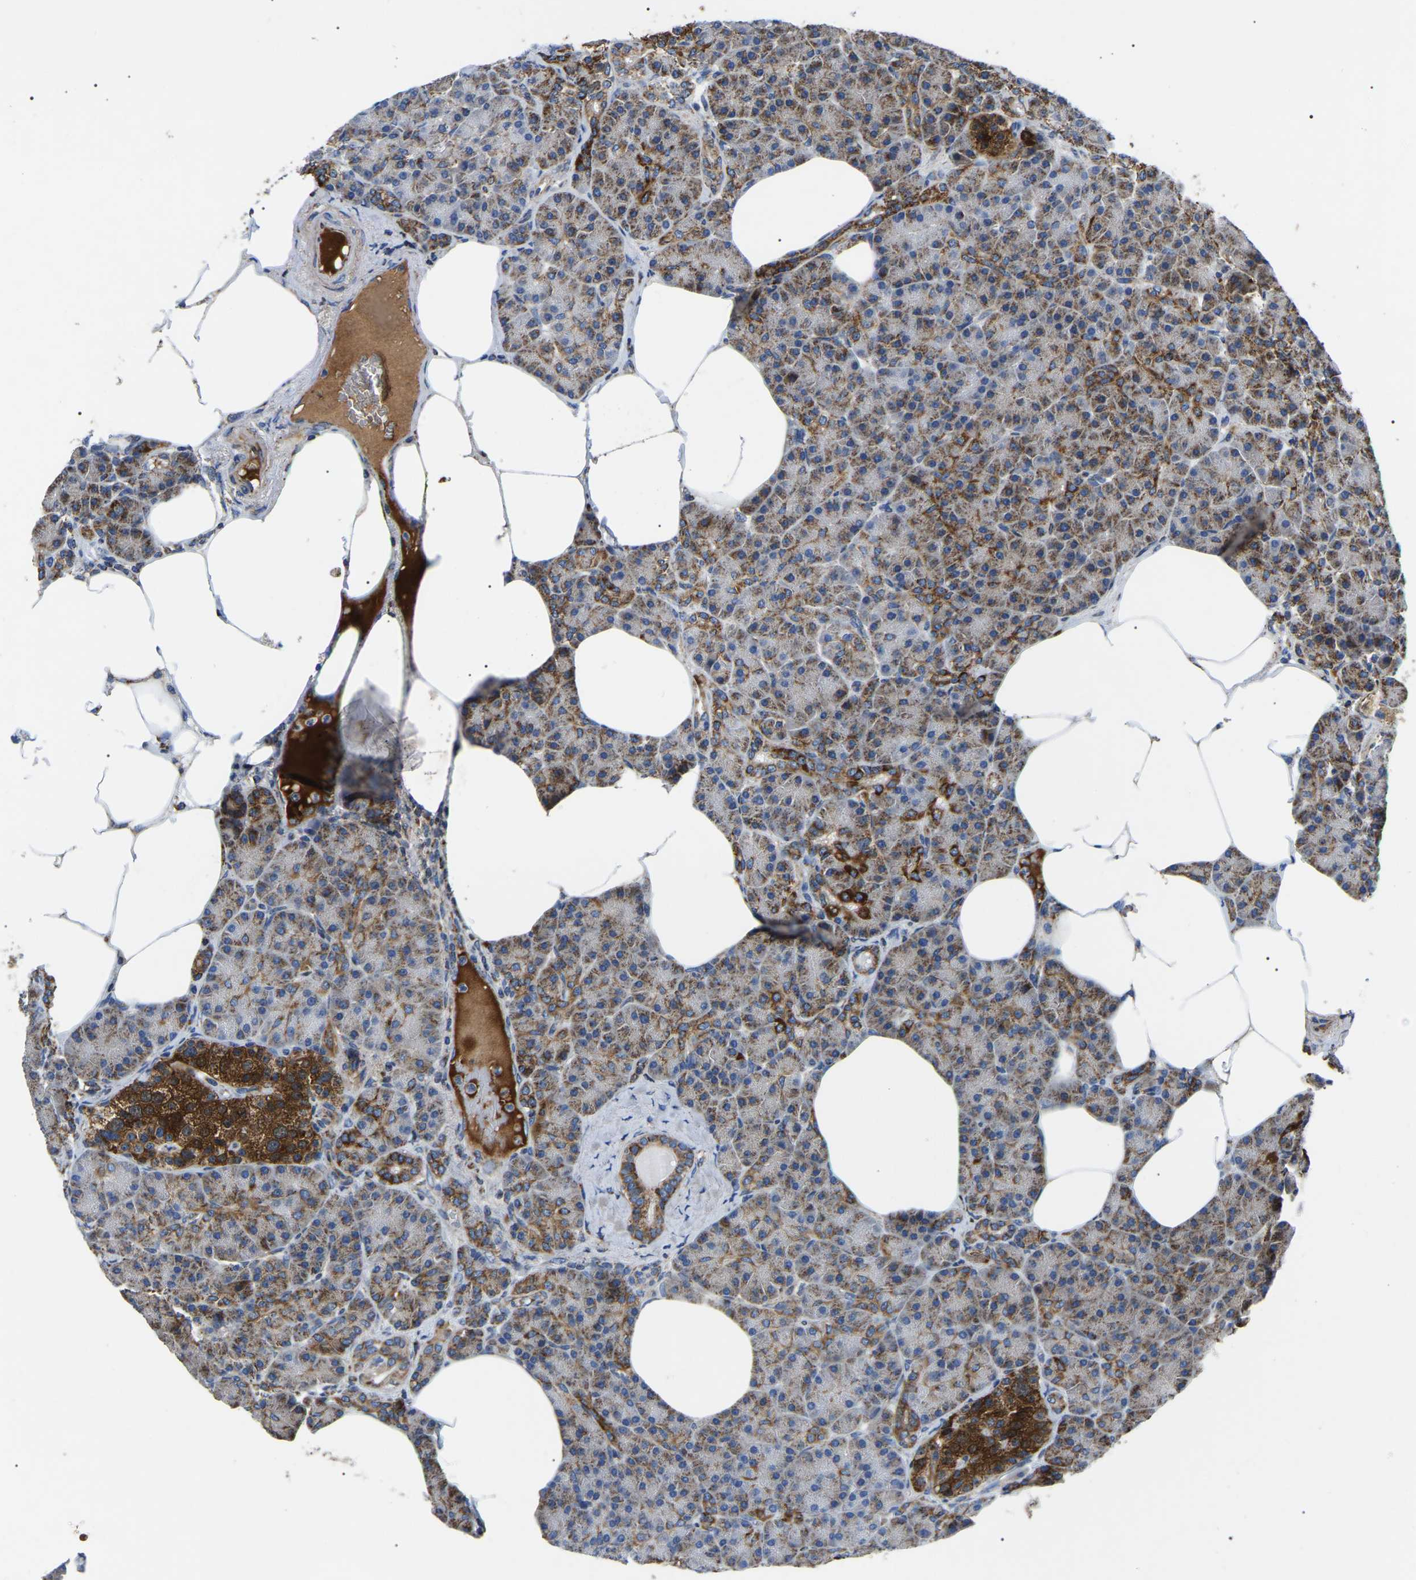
{"staining": {"intensity": "moderate", "quantity": ">75%", "location": "cytoplasmic/membranous"}, "tissue": "pancreas", "cell_type": "Exocrine glandular cells", "image_type": "normal", "snomed": [{"axis": "morphology", "description": "Normal tissue, NOS"}, {"axis": "topography", "description": "Pancreas"}], "caption": "High-power microscopy captured an immunohistochemistry micrograph of normal pancreas, revealing moderate cytoplasmic/membranous expression in about >75% of exocrine glandular cells.", "gene": "PPM1E", "patient": {"sex": "female", "age": 70}}